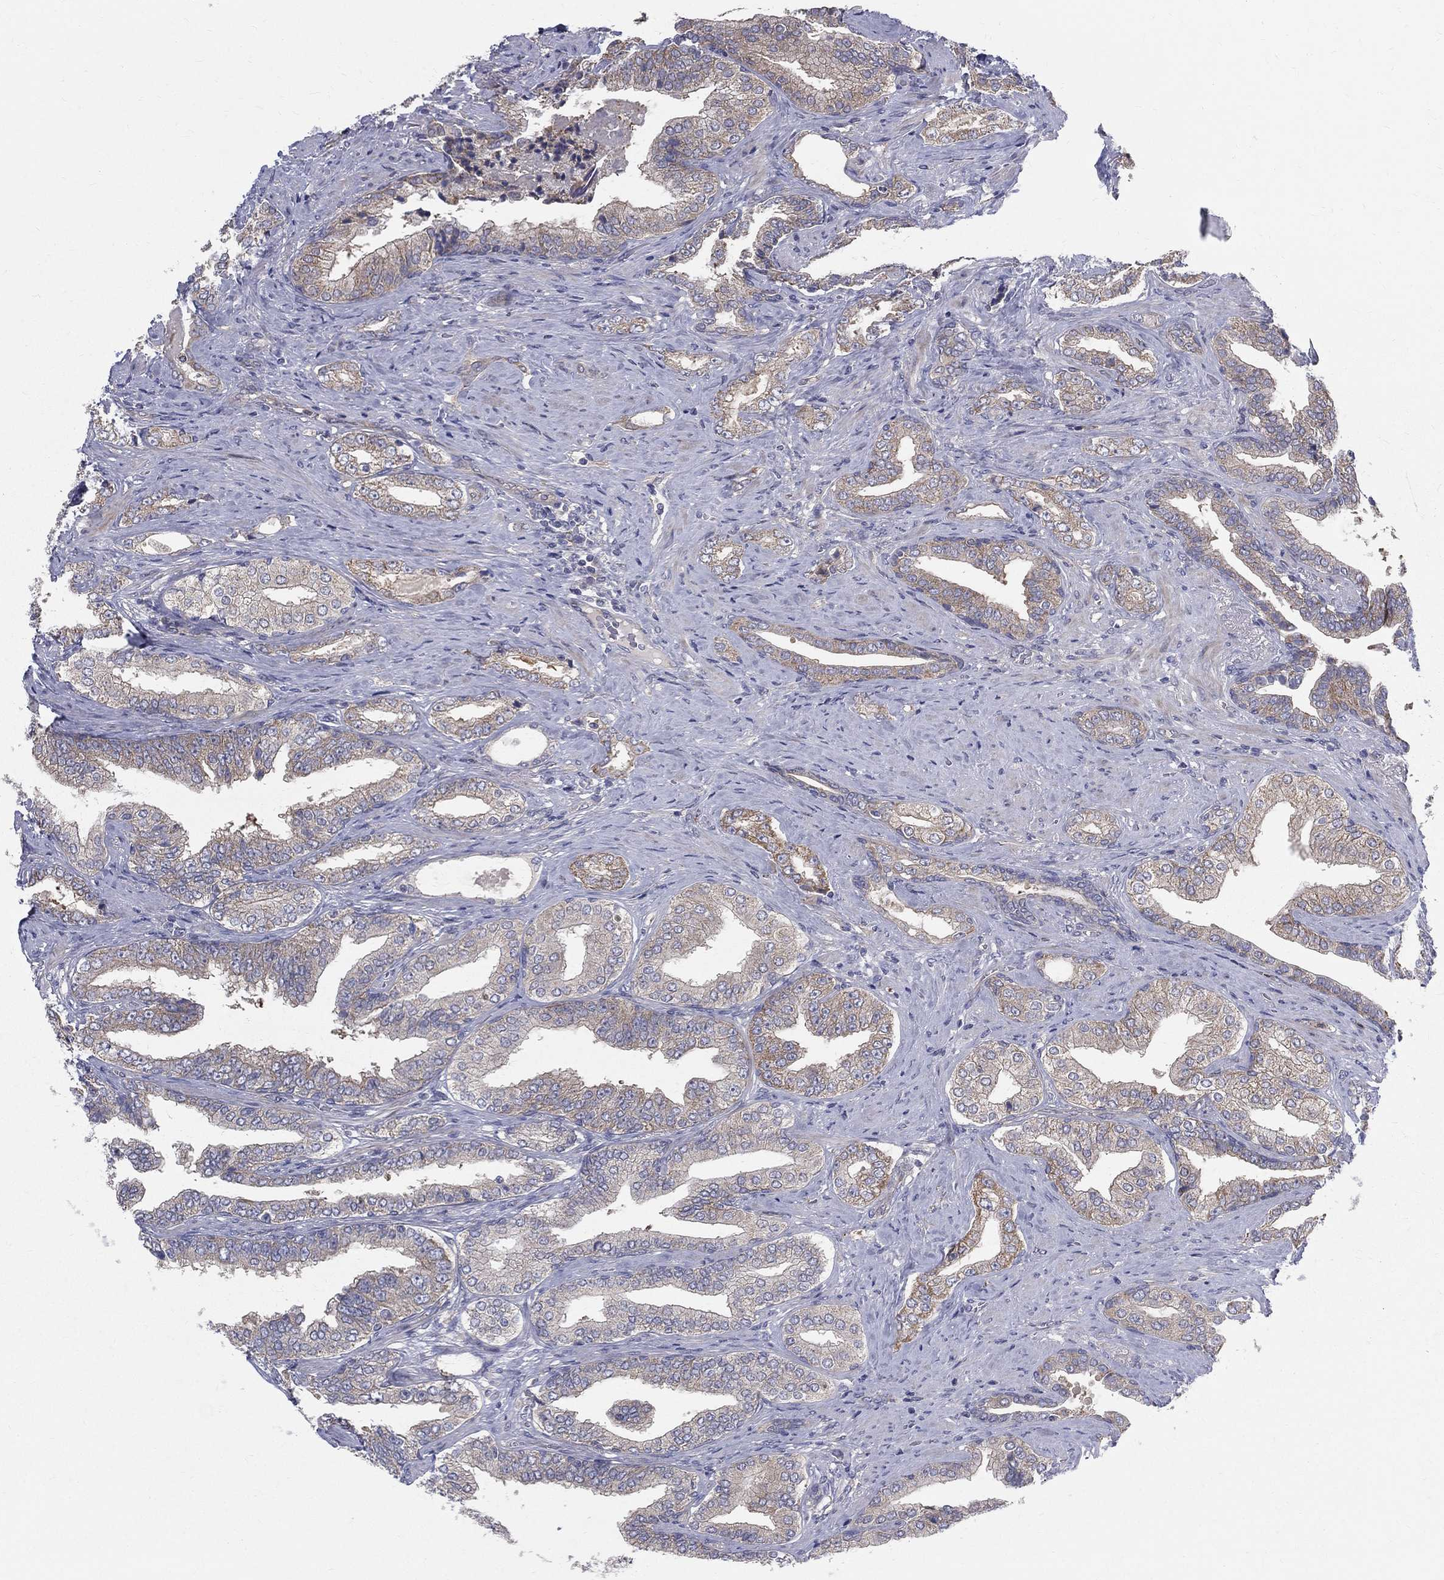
{"staining": {"intensity": "strong", "quantity": "<25%", "location": "cytoplasmic/membranous"}, "tissue": "prostate cancer", "cell_type": "Tumor cells", "image_type": "cancer", "snomed": [{"axis": "morphology", "description": "Adenocarcinoma, Low grade"}, {"axis": "topography", "description": "Prostate and seminal vesicle, NOS"}], "caption": "IHC of low-grade adenocarcinoma (prostate) shows medium levels of strong cytoplasmic/membranous expression in about <25% of tumor cells.", "gene": "POMZP3", "patient": {"sex": "male", "age": 61}}